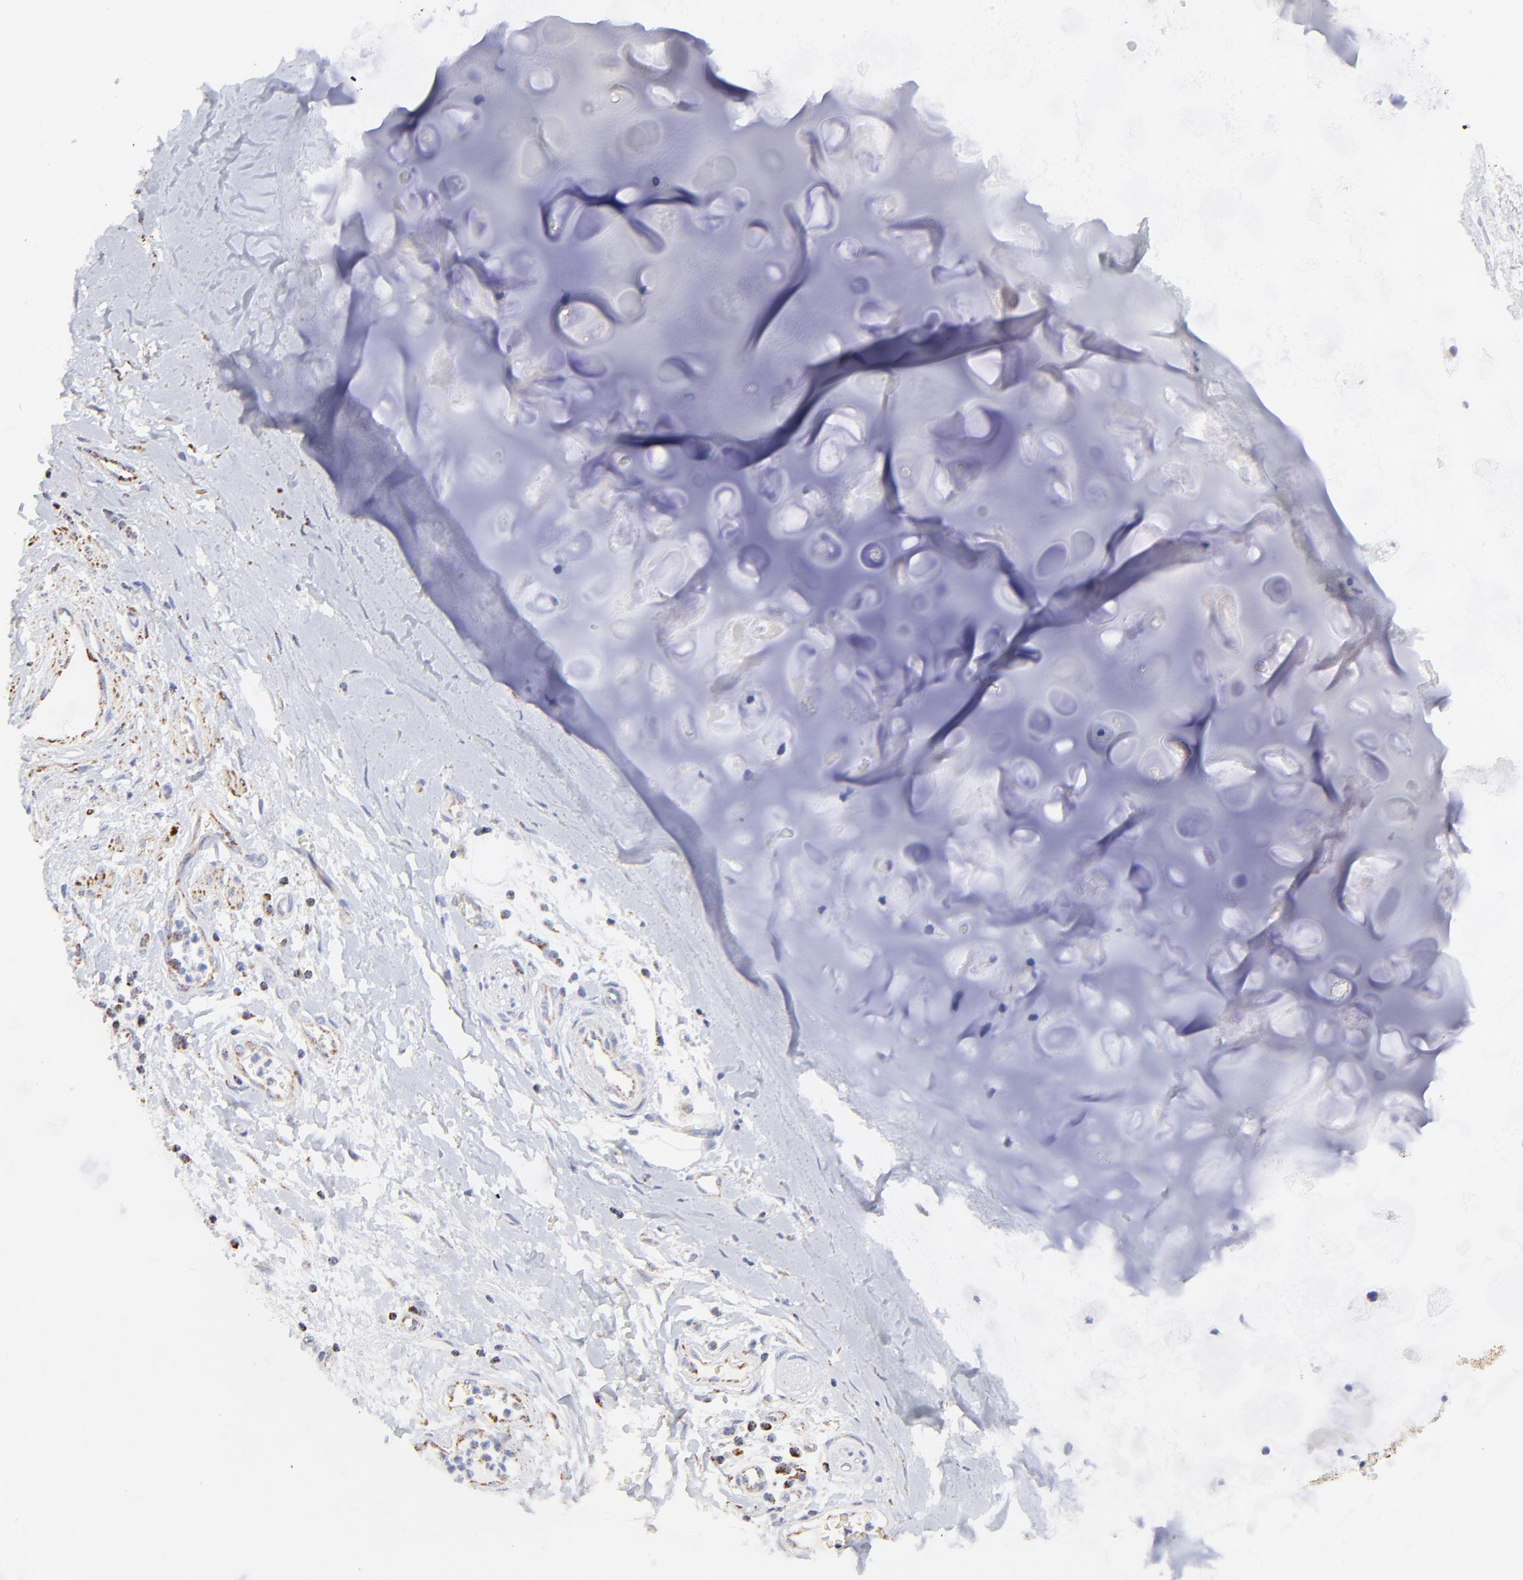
{"staining": {"intensity": "negative", "quantity": "none", "location": "none"}, "tissue": "adipose tissue", "cell_type": "Adipocytes", "image_type": "normal", "snomed": [{"axis": "morphology", "description": "Normal tissue, NOS"}, {"axis": "morphology", "description": "Adenocarcinoma, NOS"}, {"axis": "topography", "description": "Cartilage tissue"}, {"axis": "topography", "description": "Bronchus"}, {"axis": "topography", "description": "Lung"}], "caption": "A micrograph of adipose tissue stained for a protein shows no brown staining in adipocytes.", "gene": "COX4I1", "patient": {"sex": "female", "age": 67}}